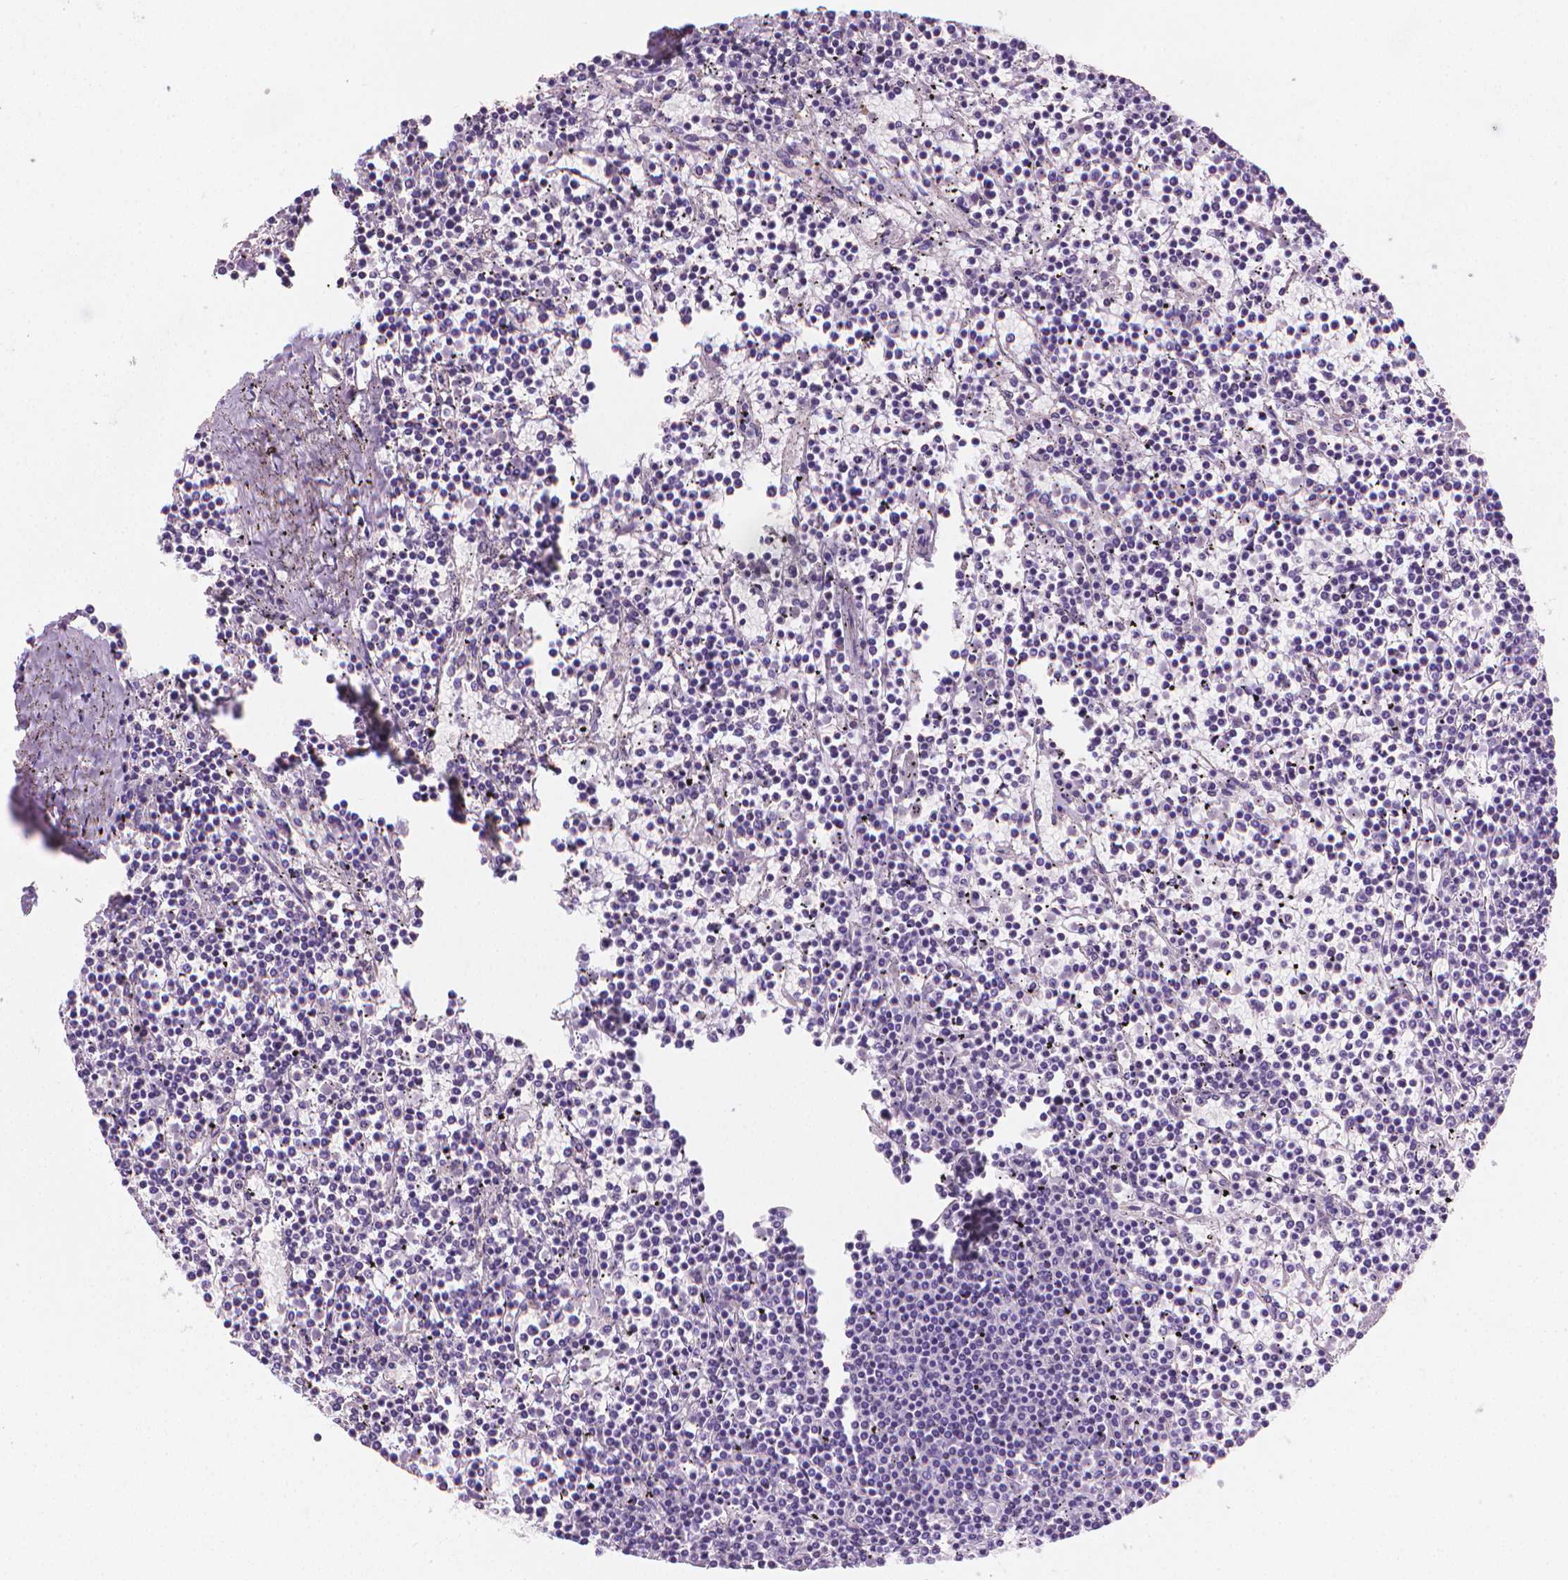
{"staining": {"intensity": "negative", "quantity": "none", "location": "none"}, "tissue": "lymphoma", "cell_type": "Tumor cells", "image_type": "cancer", "snomed": [{"axis": "morphology", "description": "Malignant lymphoma, non-Hodgkin's type, Low grade"}, {"axis": "topography", "description": "Spleen"}], "caption": "Immunohistochemistry of malignant lymphoma, non-Hodgkin's type (low-grade) displays no expression in tumor cells. The staining is performed using DAB brown chromogen with nuclei counter-stained in using hematoxylin.", "gene": "CLXN", "patient": {"sex": "female", "age": 19}}